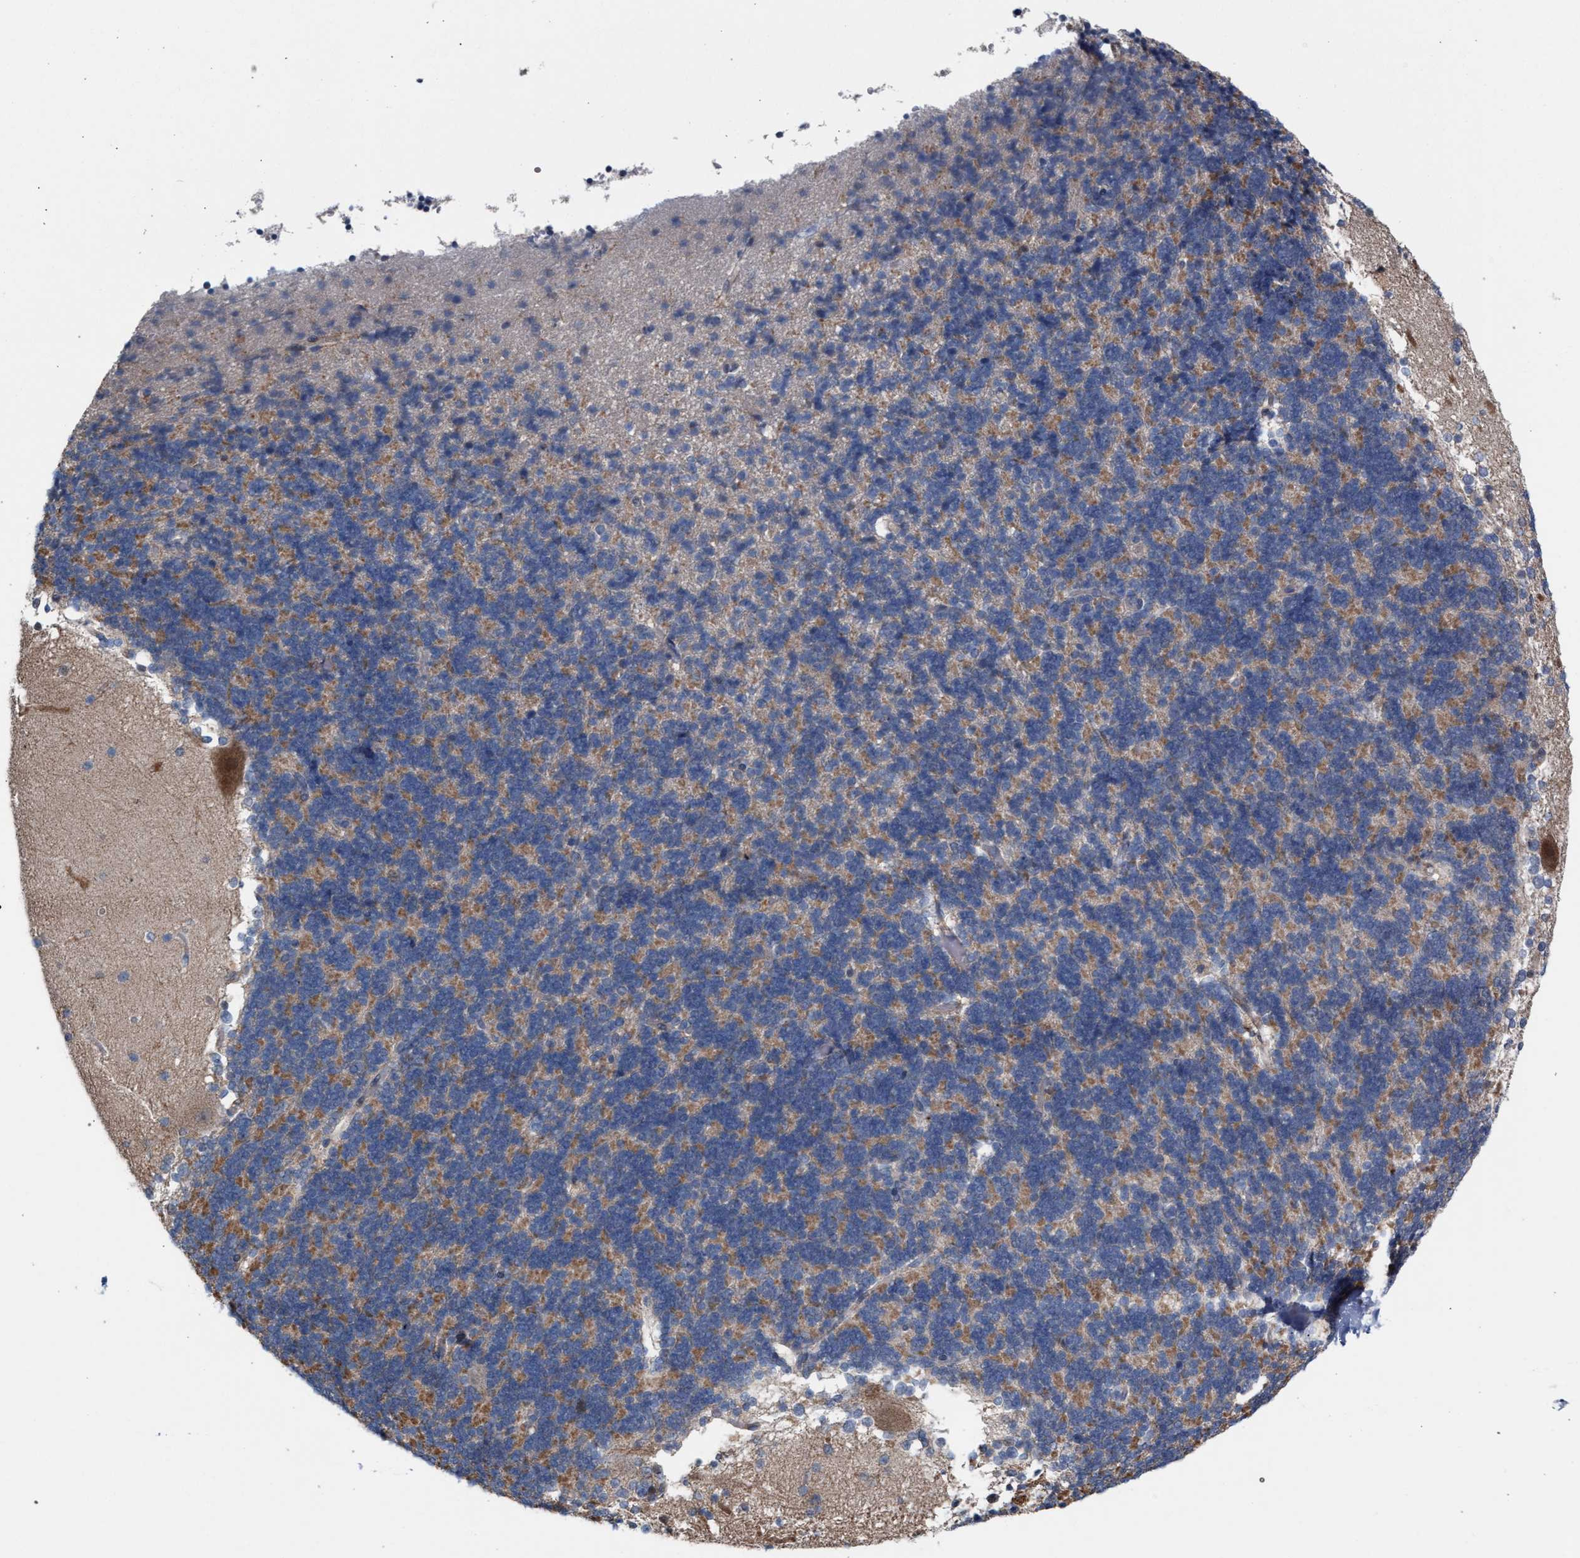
{"staining": {"intensity": "weak", "quantity": ">75%", "location": "cytoplasmic/membranous"}, "tissue": "cerebellum", "cell_type": "Cells in granular layer", "image_type": "normal", "snomed": [{"axis": "morphology", "description": "Normal tissue, NOS"}, {"axis": "topography", "description": "Cerebellum"}], "caption": "Immunohistochemical staining of benign human cerebellum demonstrates >75% levels of weak cytoplasmic/membranous protein expression in about >75% of cells in granular layer.", "gene": "RNF135", "patient": {"sex": "female", "age": 19}}